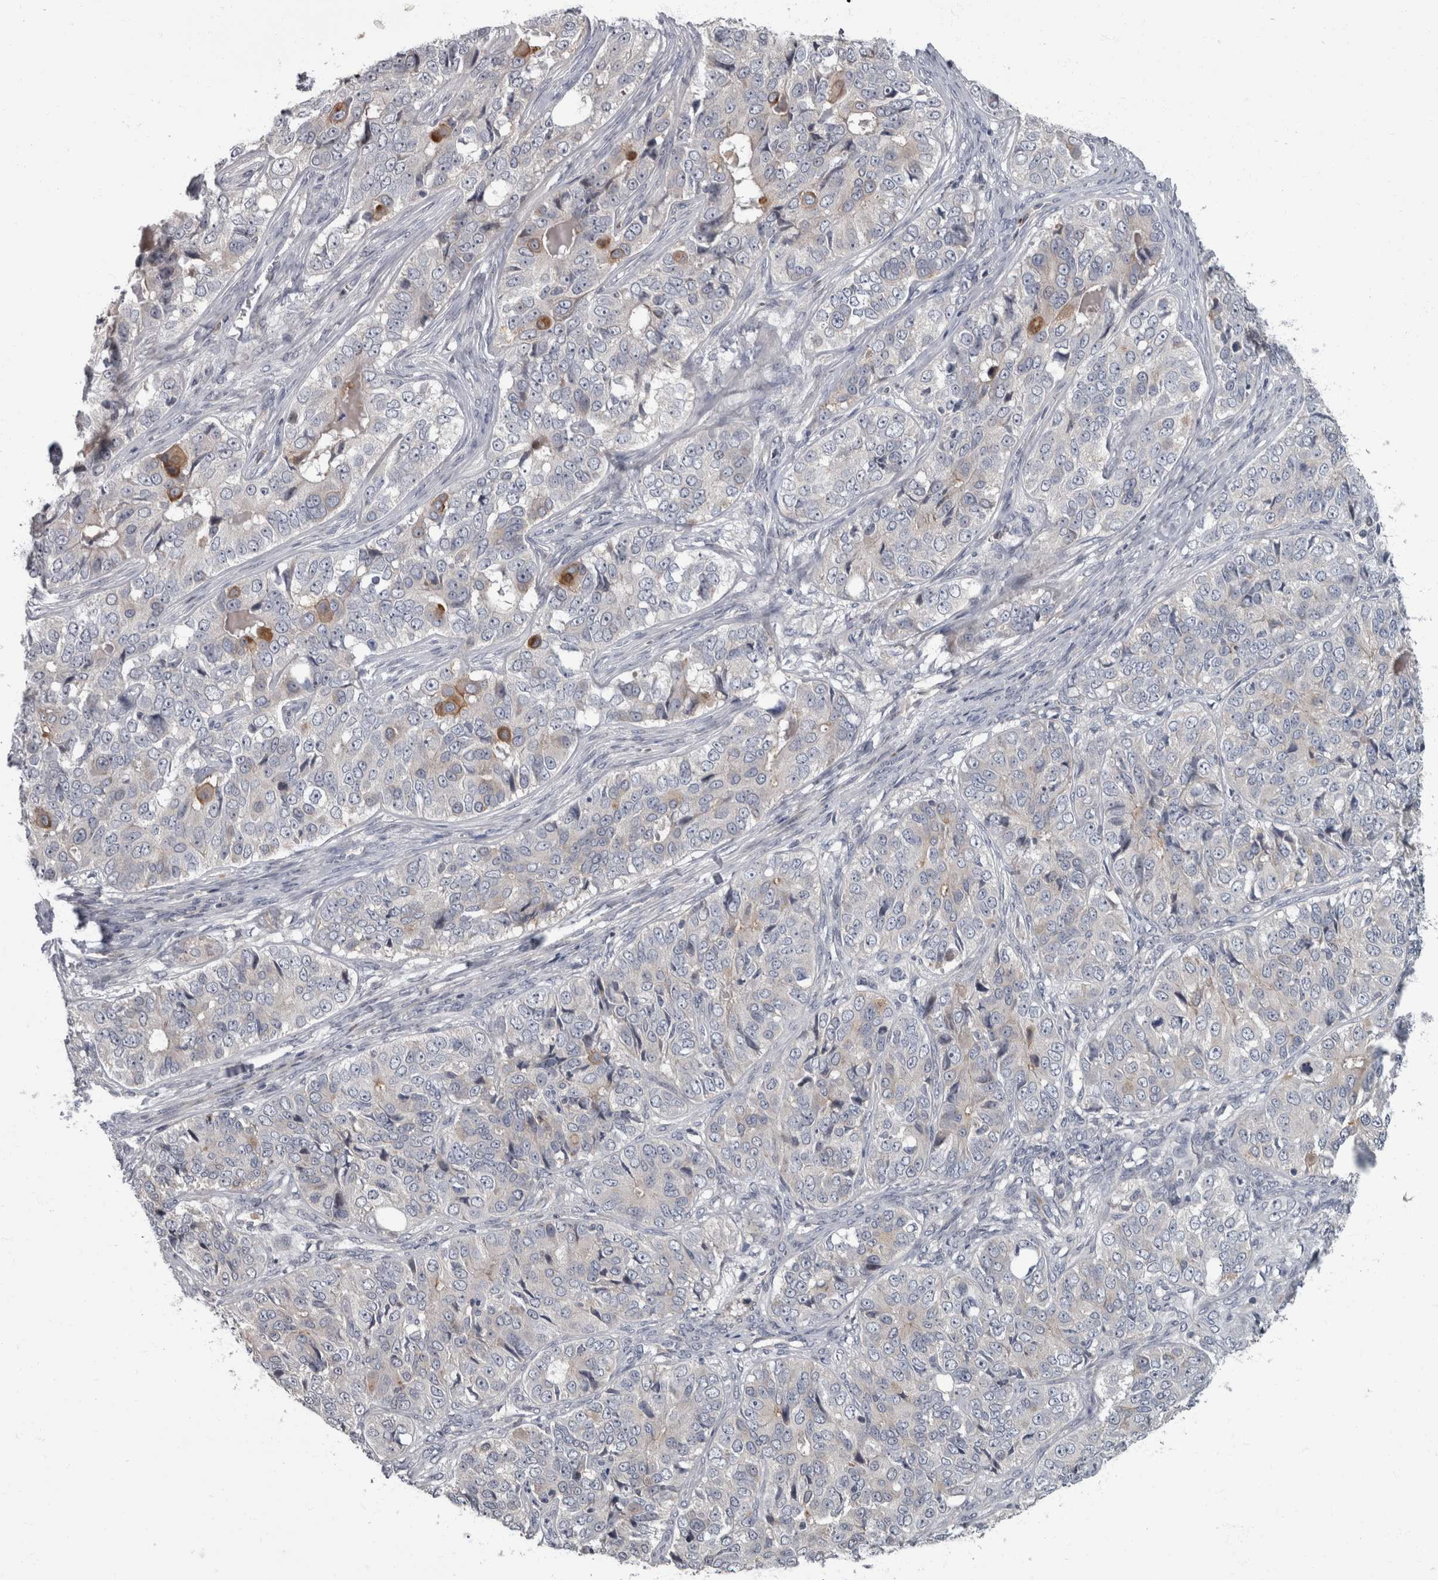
{"staining": {"intensity": "moderate", "quantity": "<25%", "location": "cytoplasmic/membranous"}, "tissue": "ovarian cancer", "cell_type": "Tumor cells", "image_type": "cancer", "snomed": [{"axis": "morphology", "description": "Carcinoma, endometroid"}, {"axis": "topography", "description": "Ovary"}], "caption": "Ovarian cancer stained for a protein (brown) exhibits moderate cytoplasmic/membranous positive positivity in approximately <25% of tumor cells.", "gene": "CDC42BPG", "patient": {"sex": "female", "age": 51}}